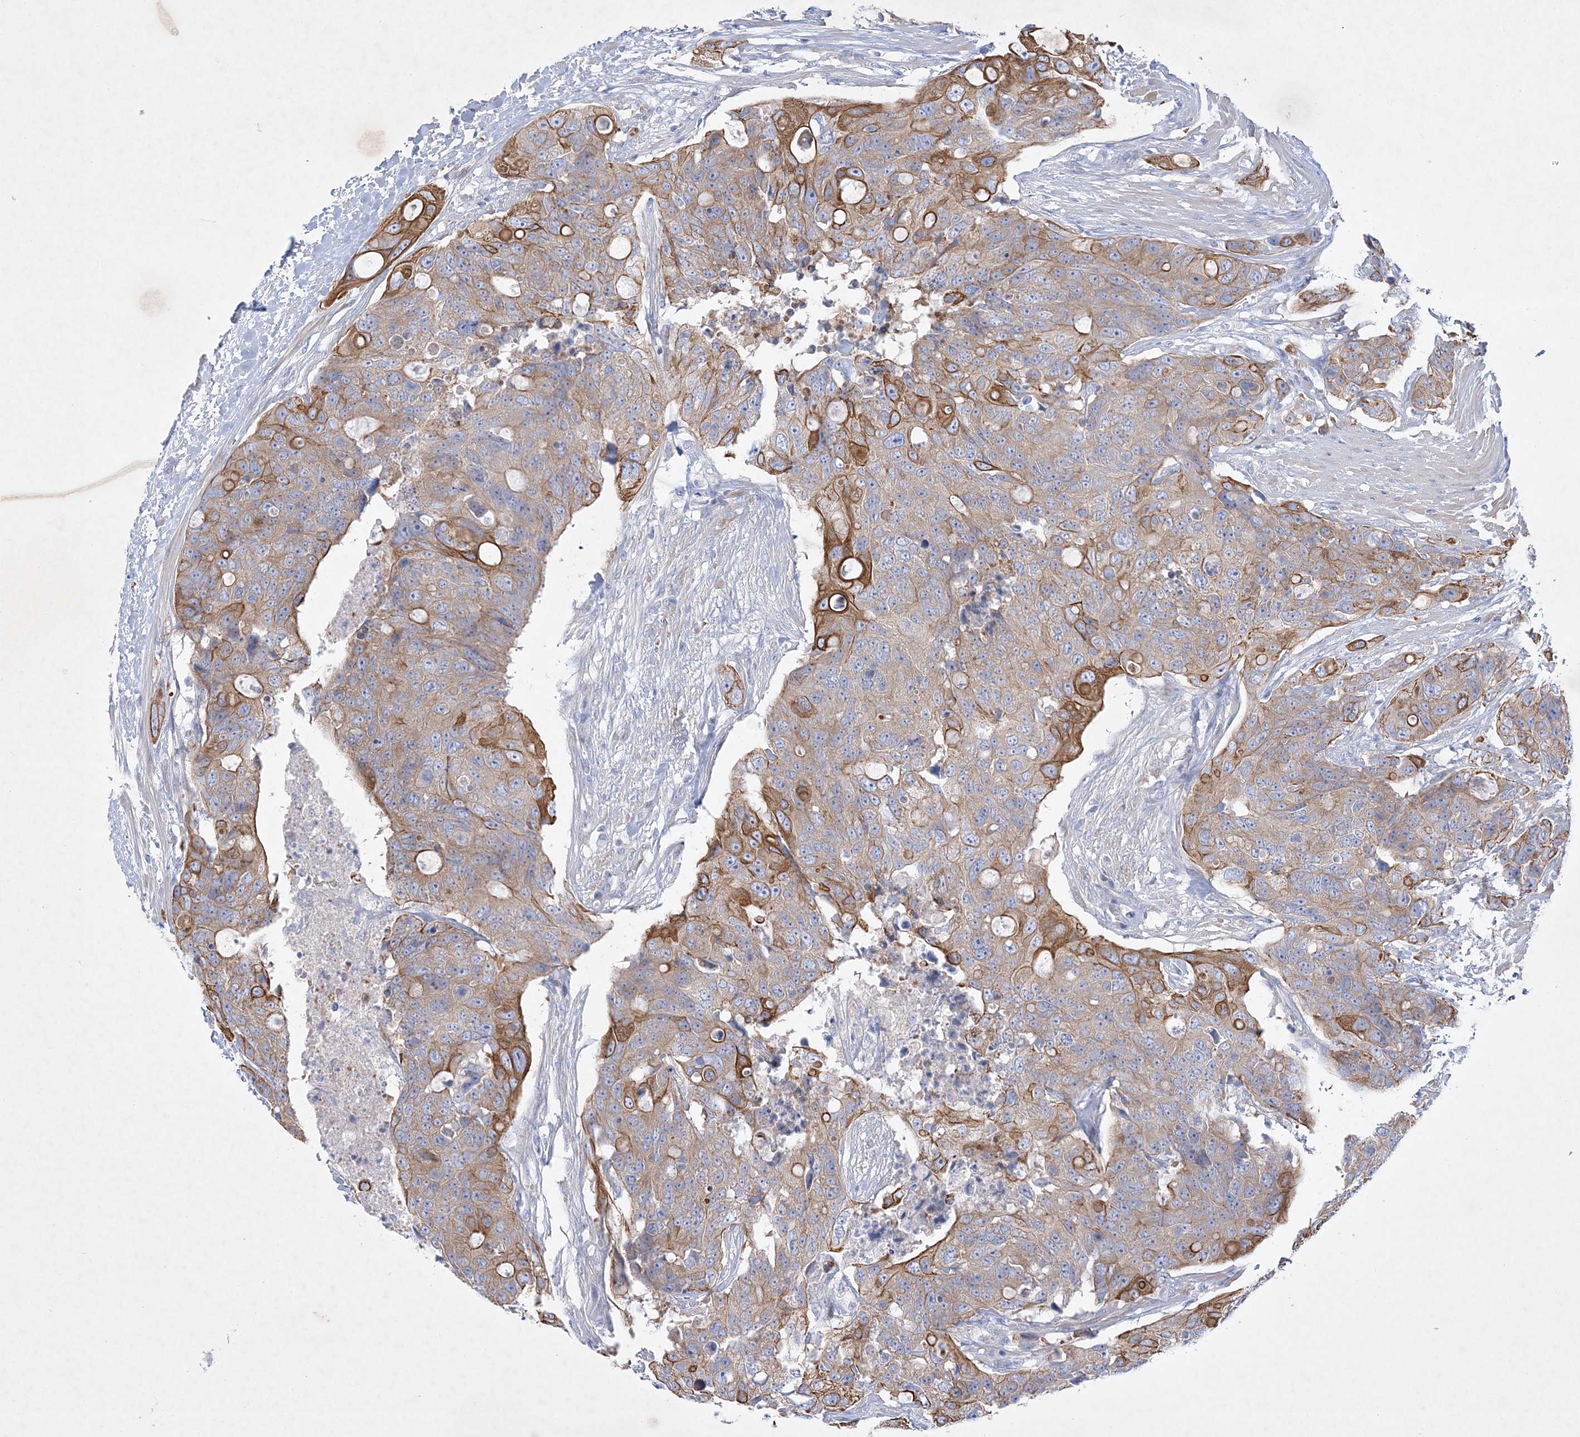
{"staining": {"intensity": "moderate", "quantity": ">75%", "location": "cytoplasmic/membranous"}, "tissue": "colorectal cancer", "cell_type": "Tumor cells", "image_type": "cancer", "snomed": [{"axis": "morphology", "description": "Adenocarcinoma, NOS"}, {"axis": "topography", "description": "Colon"}], "caption": "Moderate cytoplasmic/membranous protein expression is present in about >75% of tumor cells in colorectal cancer (adenocarcinoma). The staining was performed using DAB (3,3'-diaminobenzidine), with brown indicating positive protein expression. Nuclei are stained blue with hematoxylin.", "gene": "FARSB", "patient": {"sex": "female", "age": 57}}